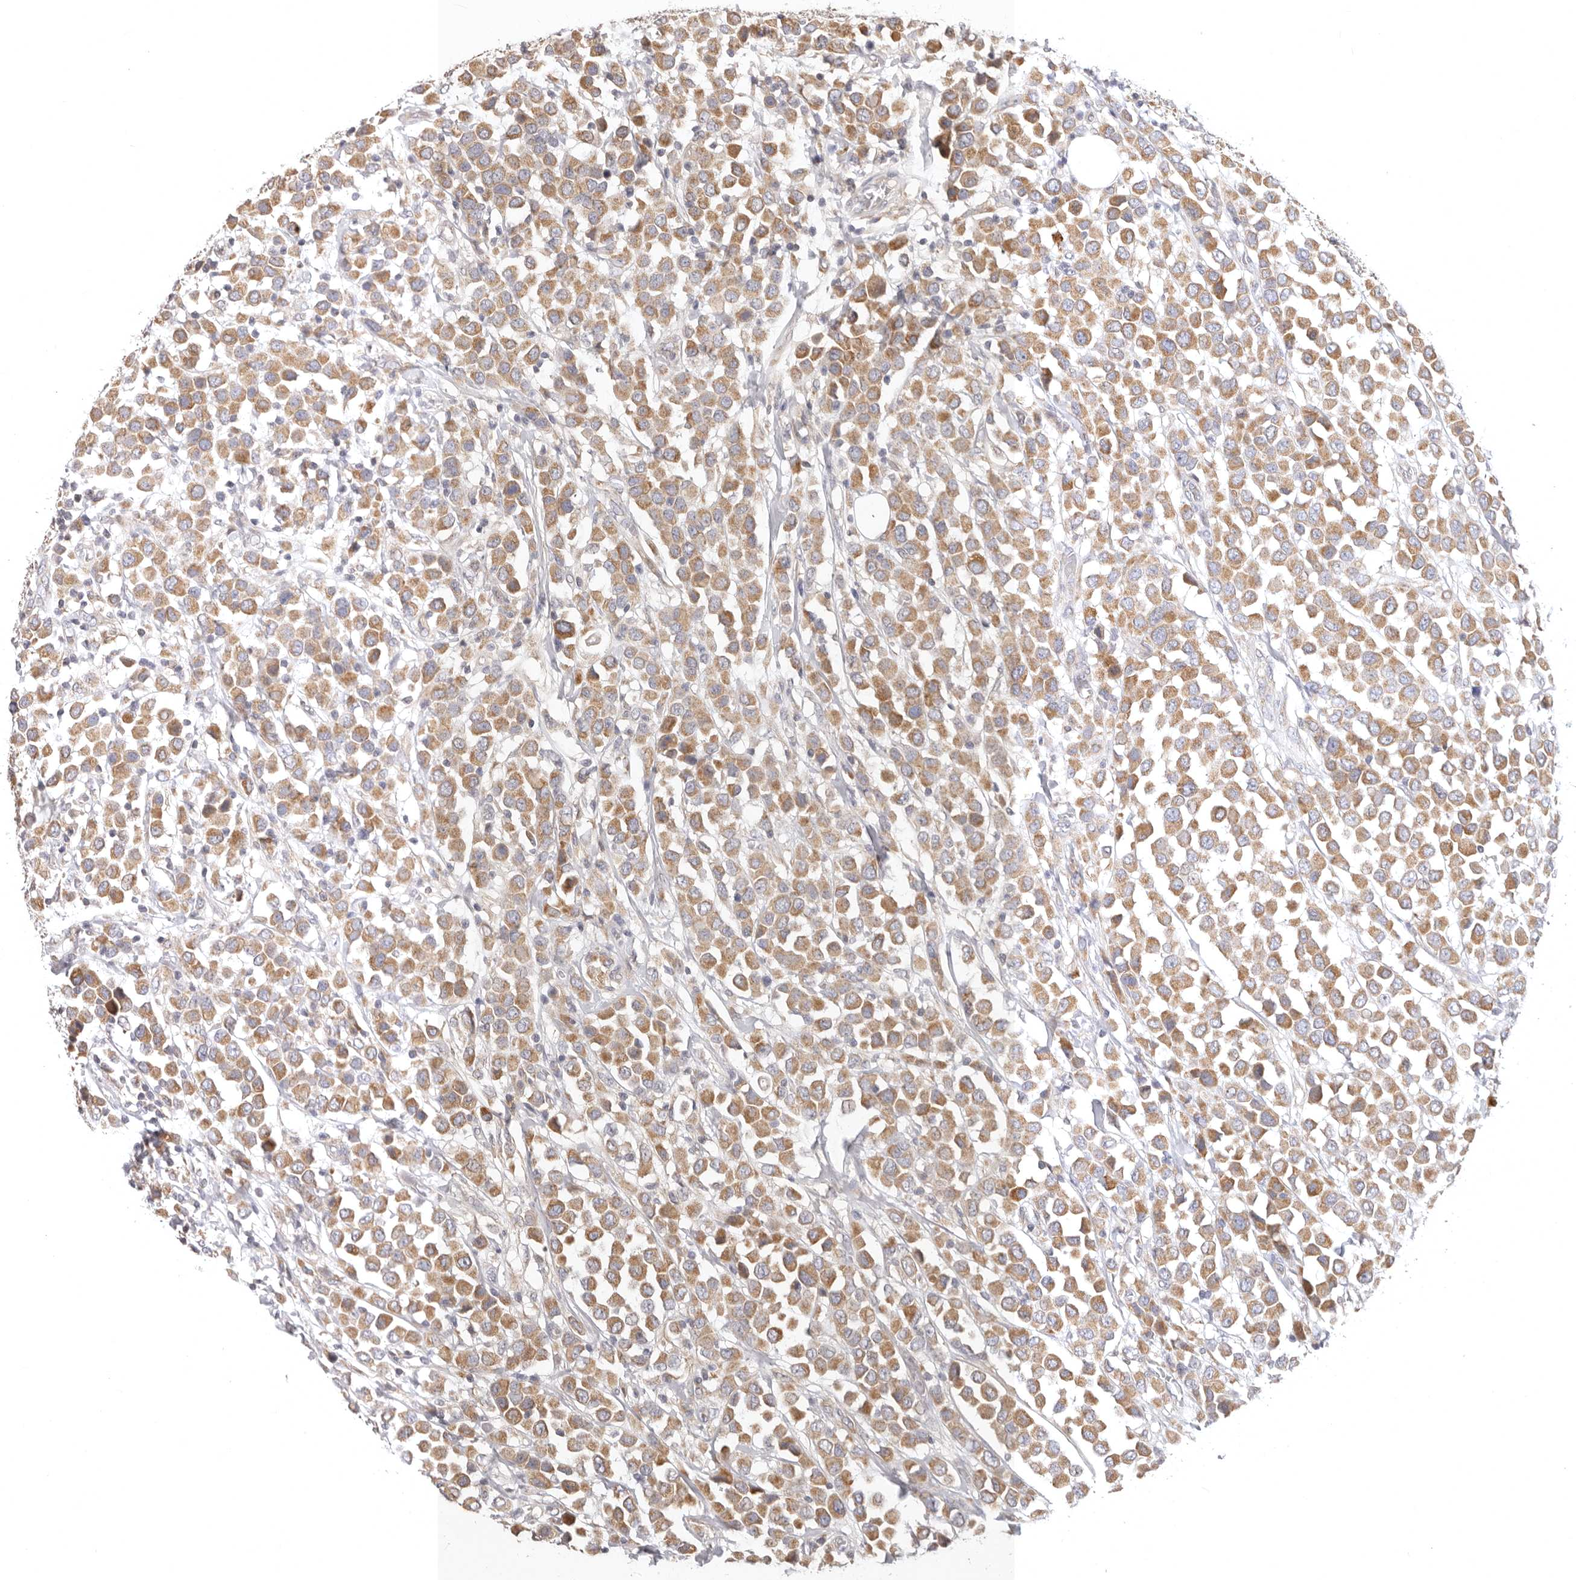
{"staining": {"intensity": "moderate", "quantity": ">75%", "location": "cytoplasmic/membranous"}, "tissue": "breast cancer", "cell_type": "Tumor cells", "image_type": "cancer", "snomed": [{"axis": "morphology", "description": "Duct carcinoma"}, {"axis": "topography", "description": "Breast"}], "caption": "High-power microscopy captured an immunohistochemistry histopathology image of intraductal carcinoma (breast), revealing moderate cytoplasmic/membranous expression in approximately >75% of tumor cells.", "gene": "TFB2M", "patient": {"sex": "female", "age": 61}}